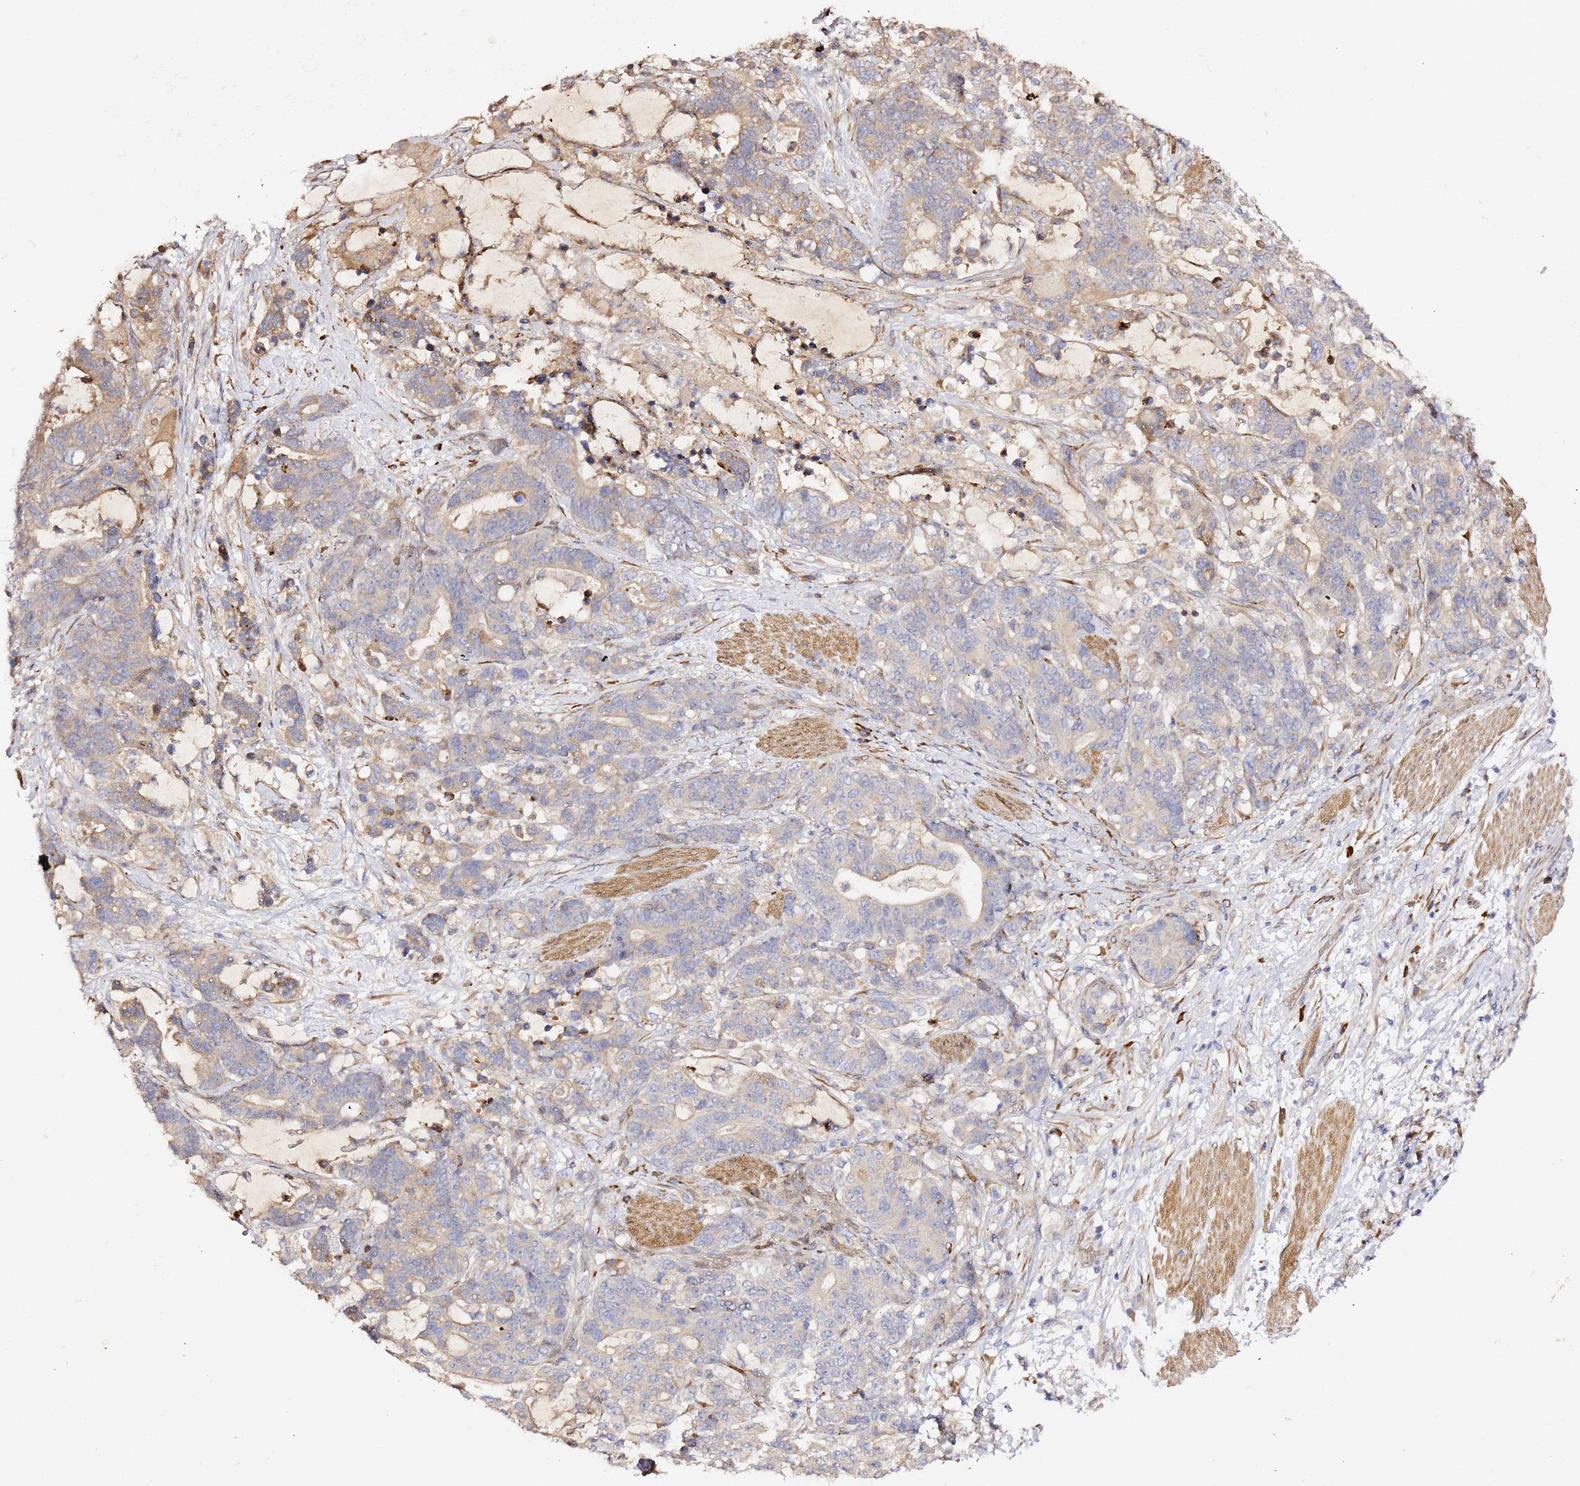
{"staining": {"intensity": "weak", "quantity": "25%-75%", "location": "cytoplasmic/membranous"}, "tissue": "stomach cancer", "cell_type": "Tumor cells", "image_type": "cancer", "snomed": [{"axis": "morphology", "description": "Normal tissue, NOS"}, {"axis": "morphology", "description": "Adenocarcinoma, NOS"}, {"axis": "topography", "description": "Stomach"}], "caption": "Immunohistochemistry (IHC) micrograph of stomach cancer stained for a protein (brown), which reveals low levels of weak cytoplasmic/membranous staining in about 25%-75% of tumor cells.", "gene": "HSD17B7", "patient": {"sex": "female", "age": 64}}